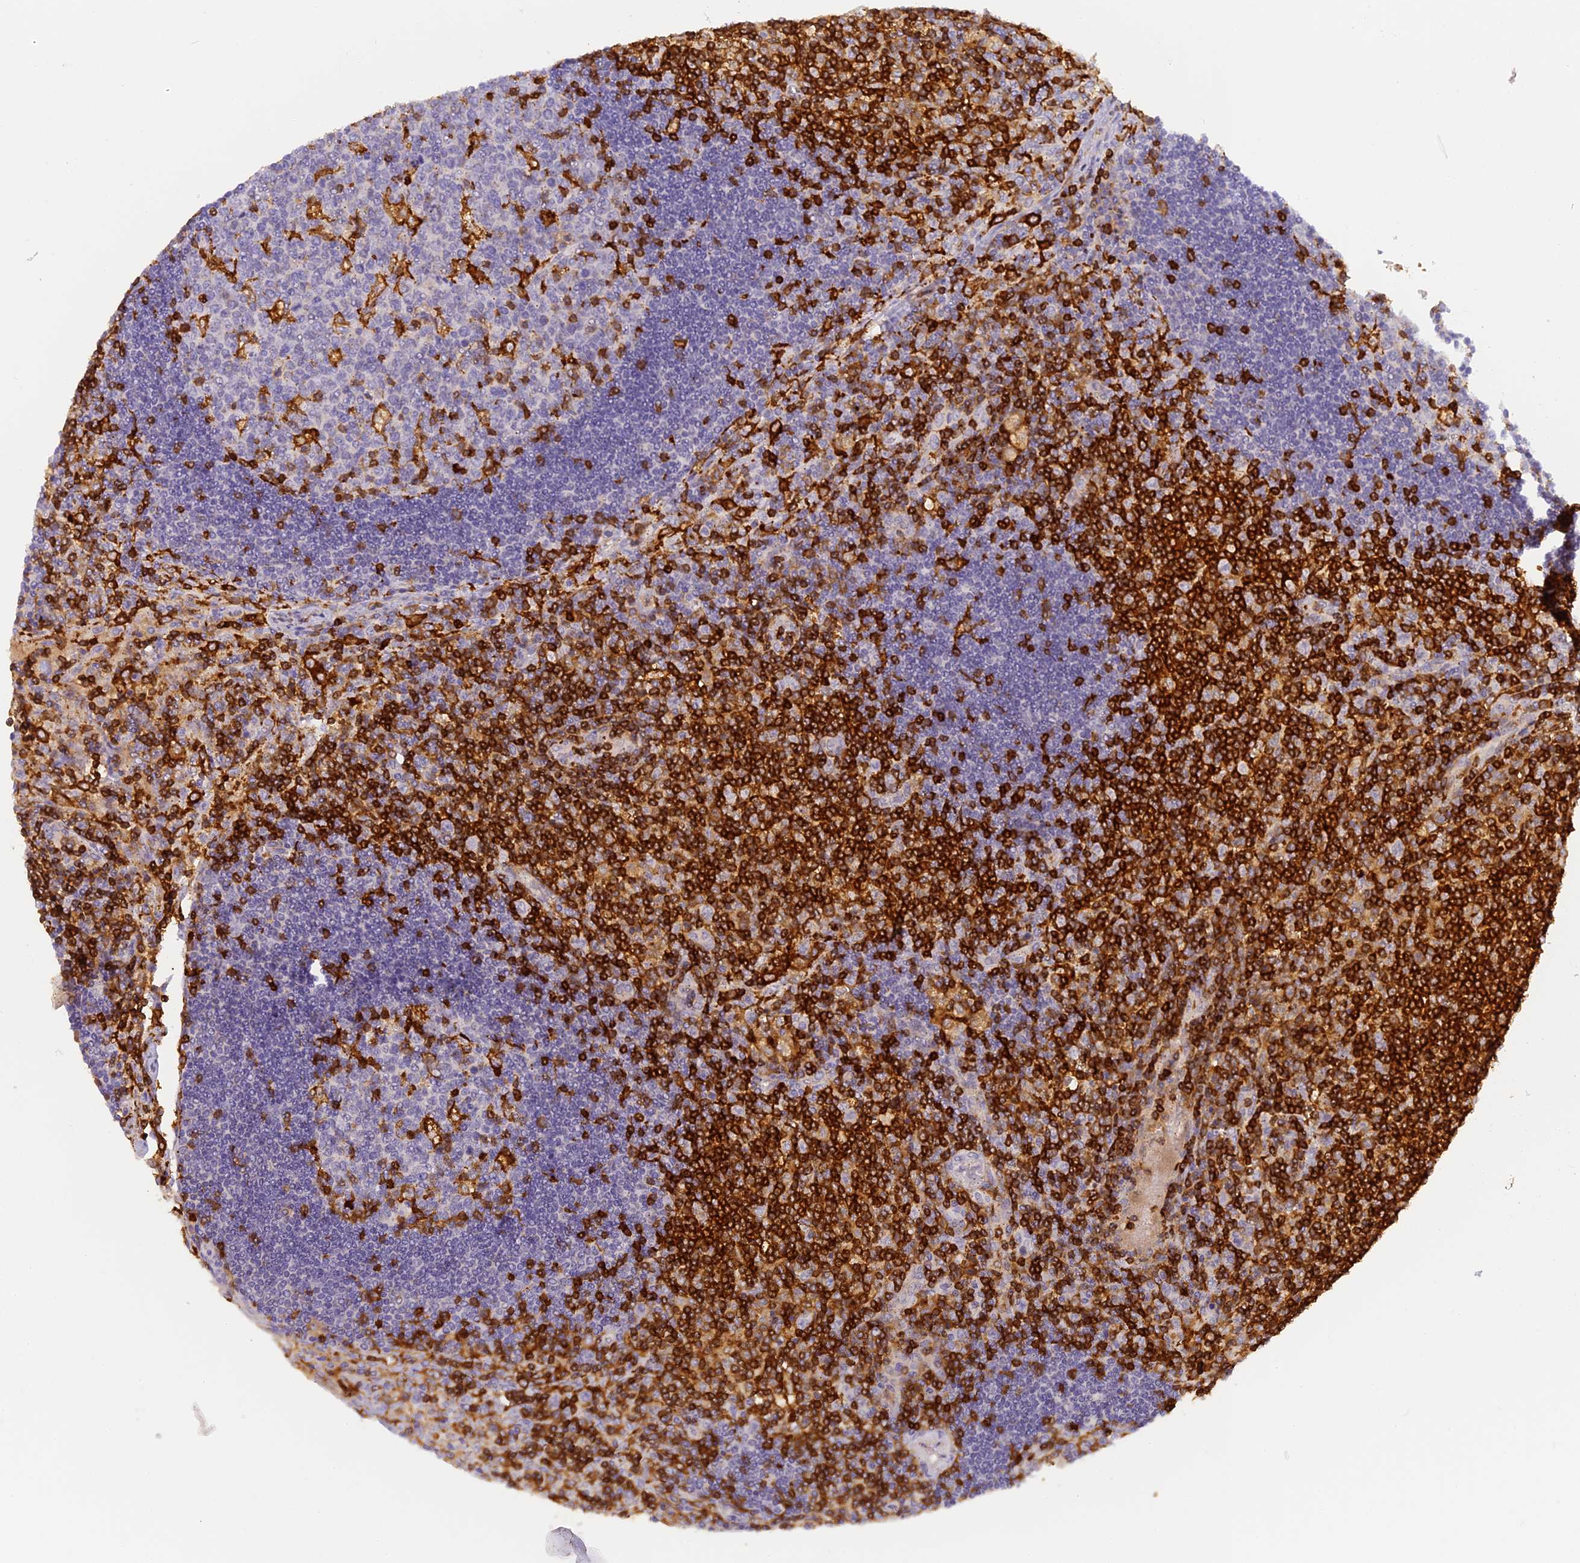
{"staining": {"intensity": "strong", "quantity": "<25%", "location": "cytoplasmic/membranous"}, "tissue": "lymph node", "cell_type": "Germinal center cells", "image_type": "normal", "snomed": [{"axis": "morphology", "description": "Normal tissue, NOS"}, {"axis": "topography", "description": "Lymph node"}], "caption": "Immunohistochemistry (IHC) (DAB (3,3'-diaminobenzidine)) staining of benign lymph node displays strong cytoplasmic/membranous protein staining in about <25% of germinal center cells. The staining was performed using DAB (3,3'-diaminobenzidine), with brown indicating positive protein expression. Nuclei are stained blue with hematoxylin.", "gene": "FYB1", "patient": {"sex": "male", "age": 58}}